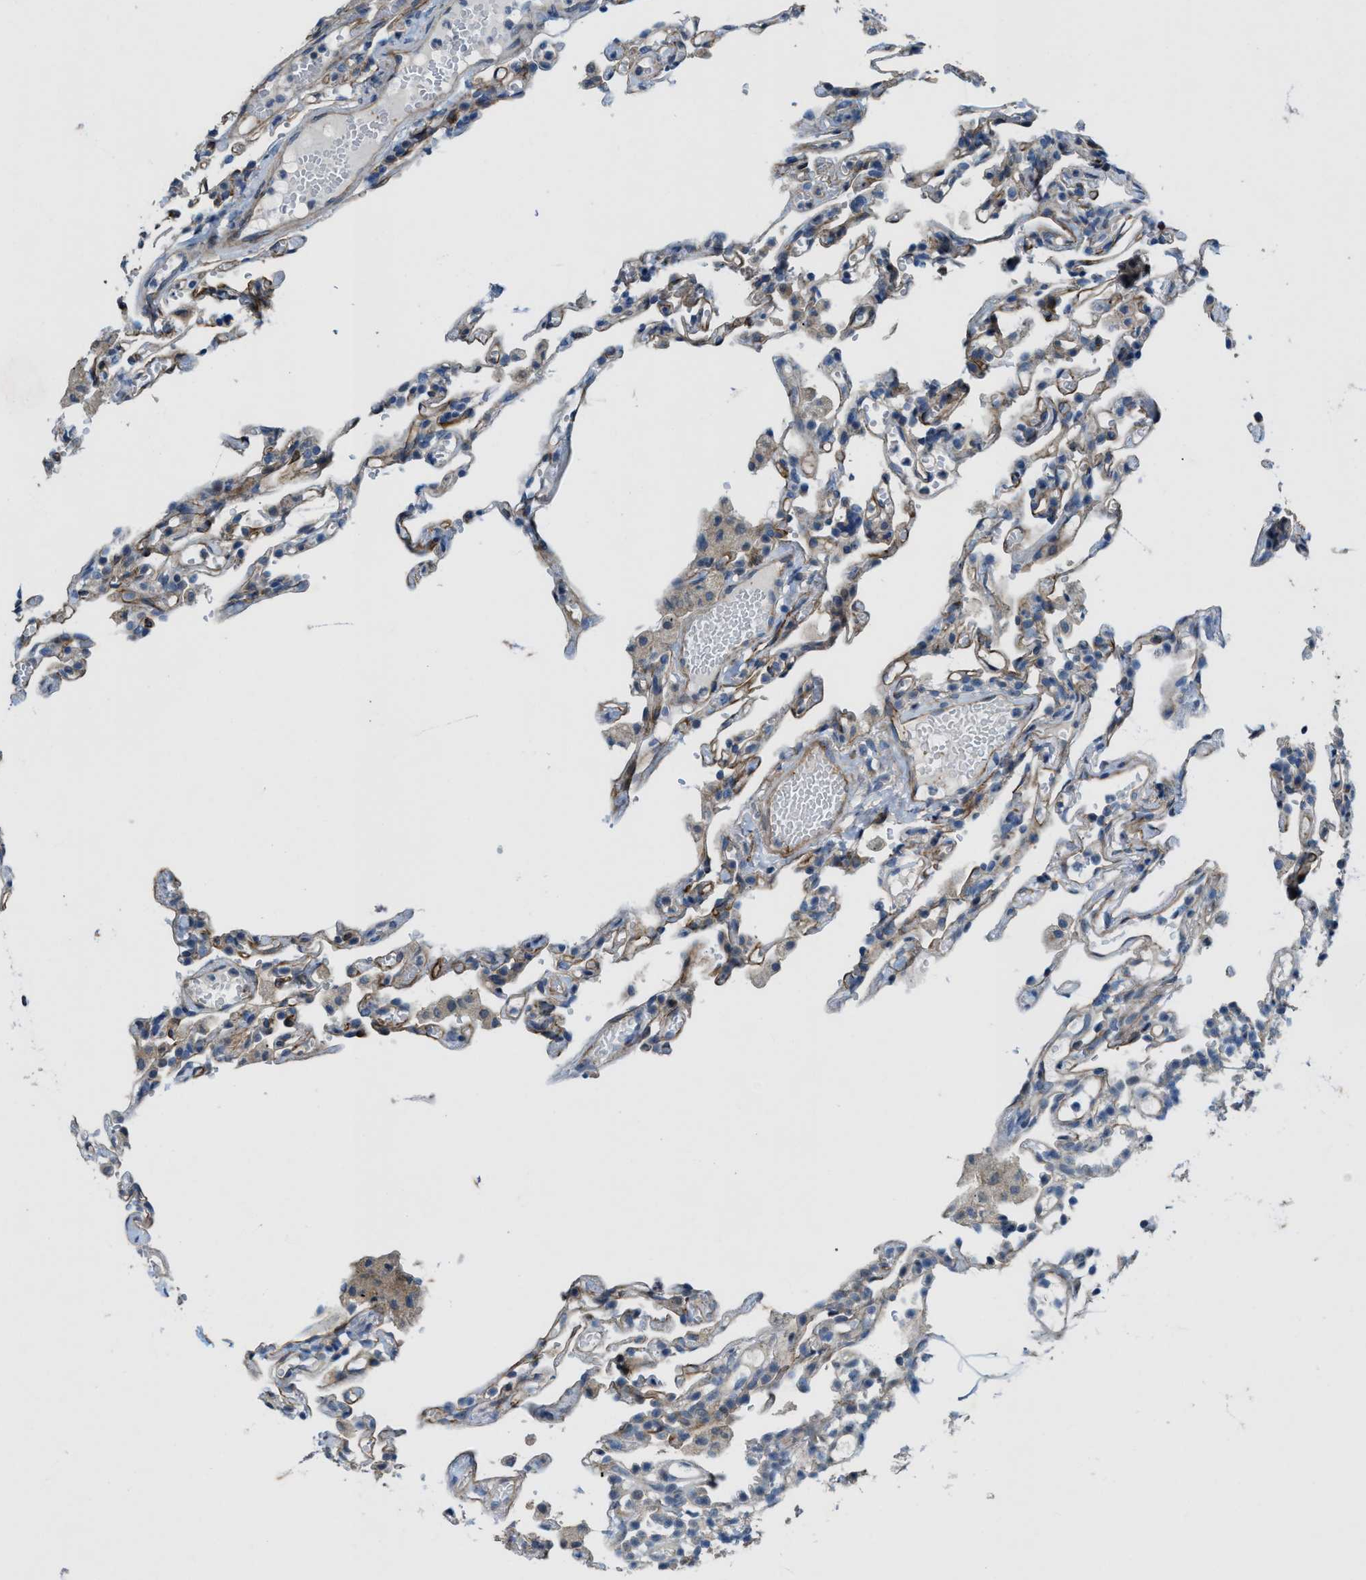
{"staining": {"intensity": "weak", "quantity": "<25%", "location": "cytoplasmic/membranous"}, "tissue": "lung", "cell_type": "Alveolar cells", "image_type": "normal", "snomed": [{"axis": "morphology", "description": "Normal tissue, NOS"}, {"axis": "topography", "description": "Lung"}], "caption": "The photomicrograph displays no staining of alveolar cells in unremarkable lung.", "gene": "LRRC72", "patient": {"sex": "male", "age": 21}}